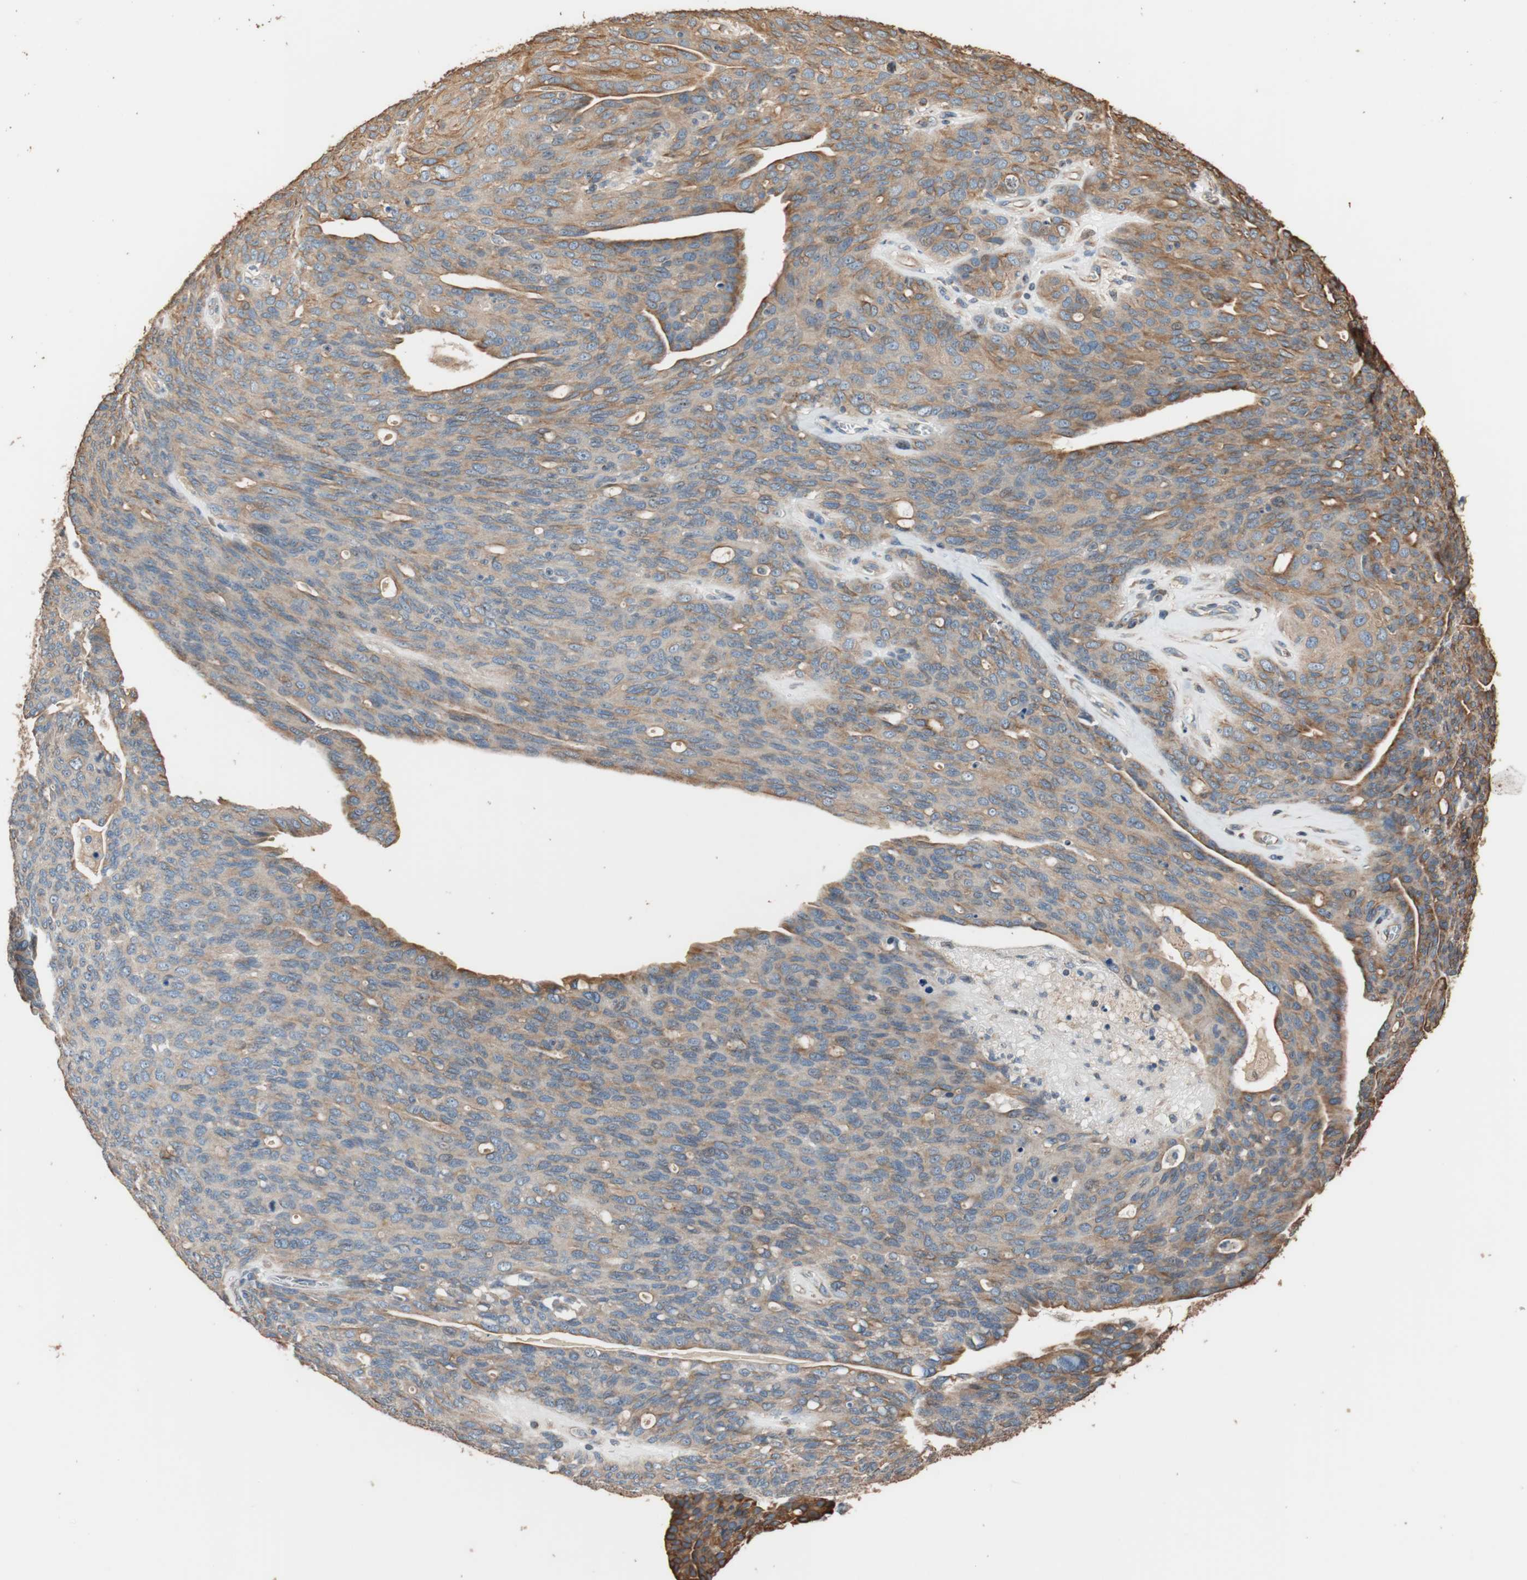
{"staining": {"intensity": "weak", "quantity": ">75%", "location": "cytoplasmic/membranous"}, "tissue": "ovarian cancer", "cell_type": "Tumor cells", "image_type": "cancer", "snomed": [{"axis": "morphology", "description": "Carcinoma, endometroid"}, {"axis": "topography", "description": "Ovary"}], "caption": "This image exhibits immunohistochemistry (IHC) staining of human ovarian cancer (endometroid carcinoma), with low weak cytoplasmic/membranous positivity in about >75% of tumor cells.", "gene": "TUBB", "patient": {"sex": "female", "age": 60}}